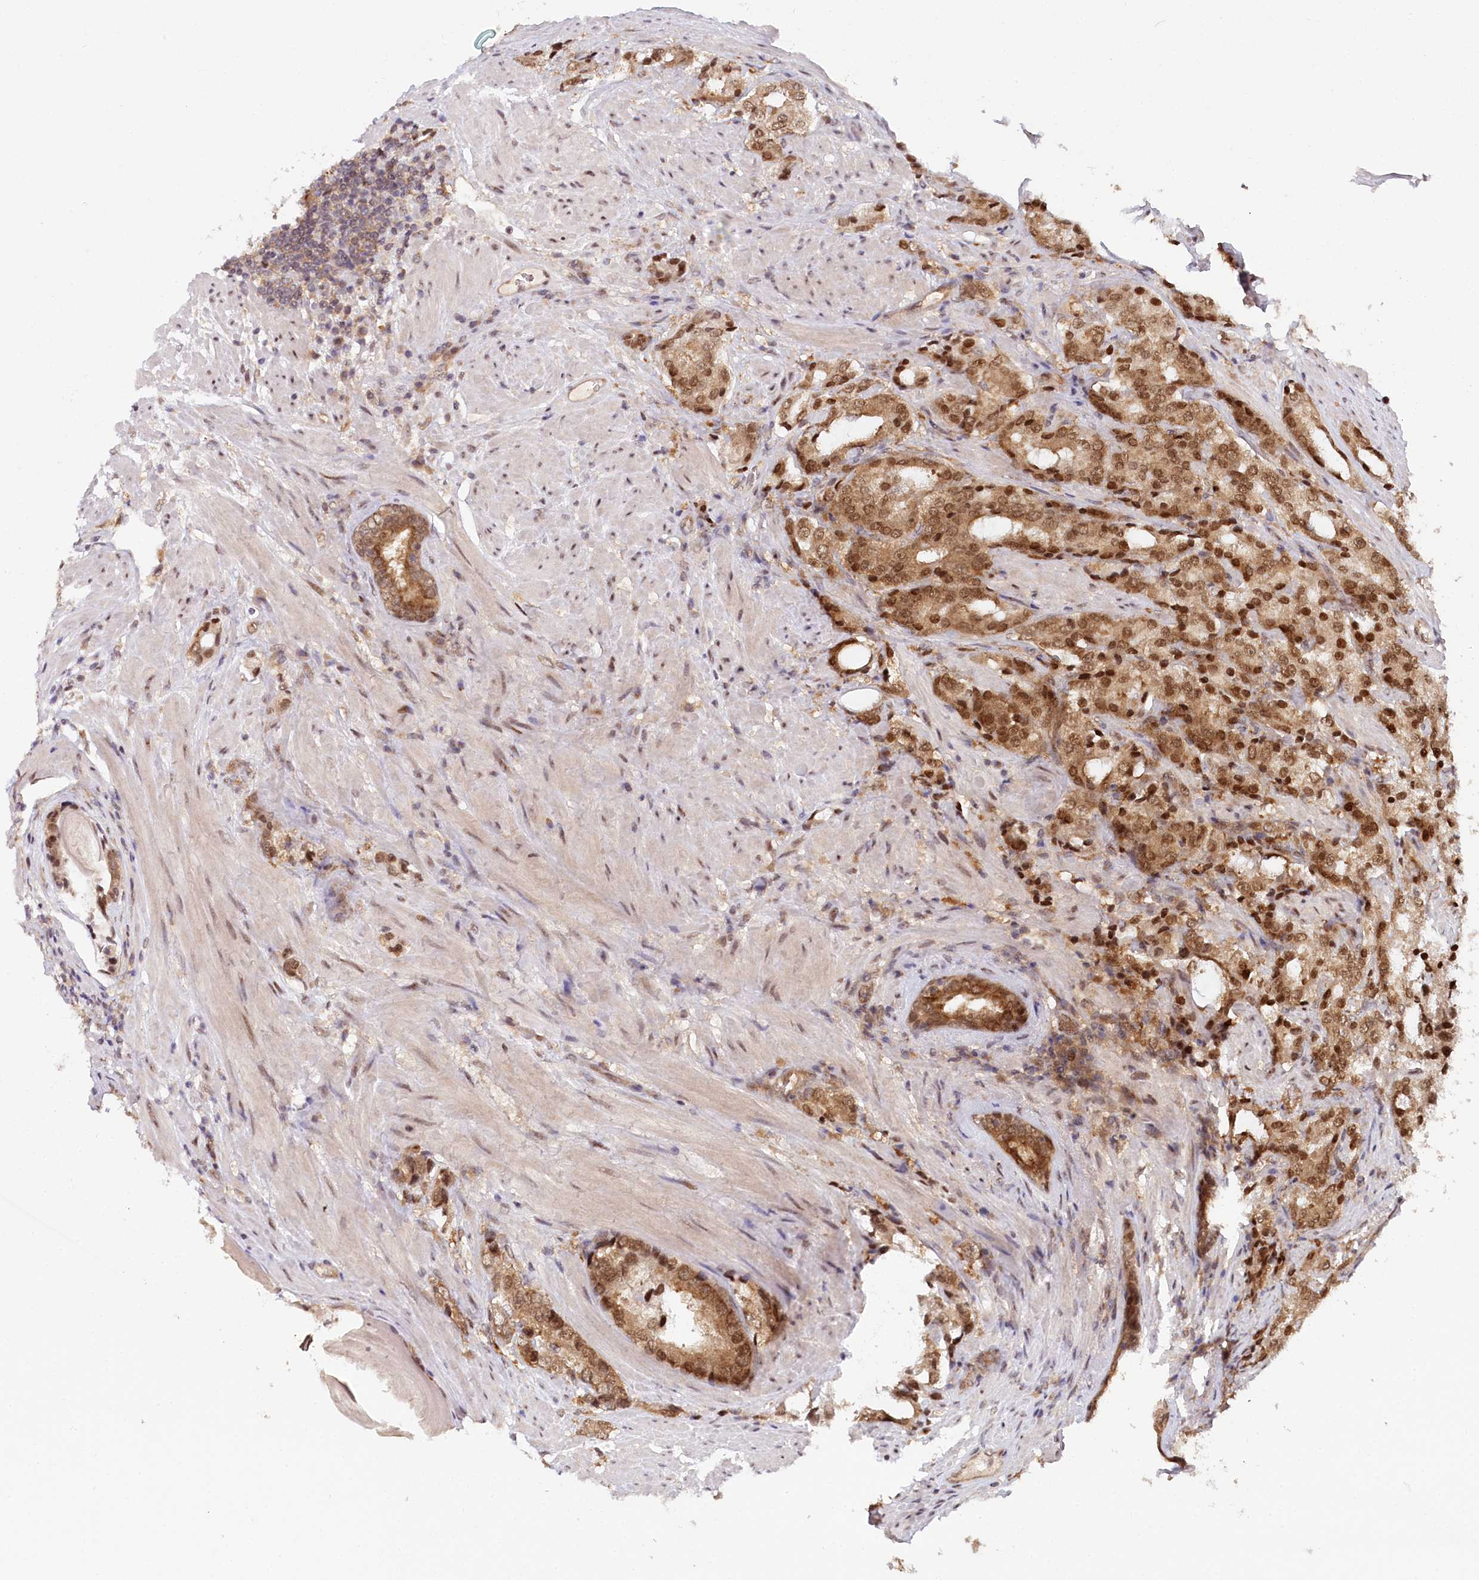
{"staining": {"intensity": "moderate", "quantity": ">75%", "location": "cytoplasmic/membranous,nuclear"}, "tissue": "prostate cancer", "cell_type": "Tumor cells", "image_type": "cancer", "snomed": [{"axis": "morphology", "description": "Adenocarcinoma, High grade"}, {"axis": "topography", "description": "Prostate"}], "caption": "An image of human prostate adenocarcinoma (high-grade) stained for a protein reveals moderate cytoplasmic/membranous and nuclear brown staining in tumor cells.", "gene": "CCDC65", "patient": {"sex": "male", "age": 66}}